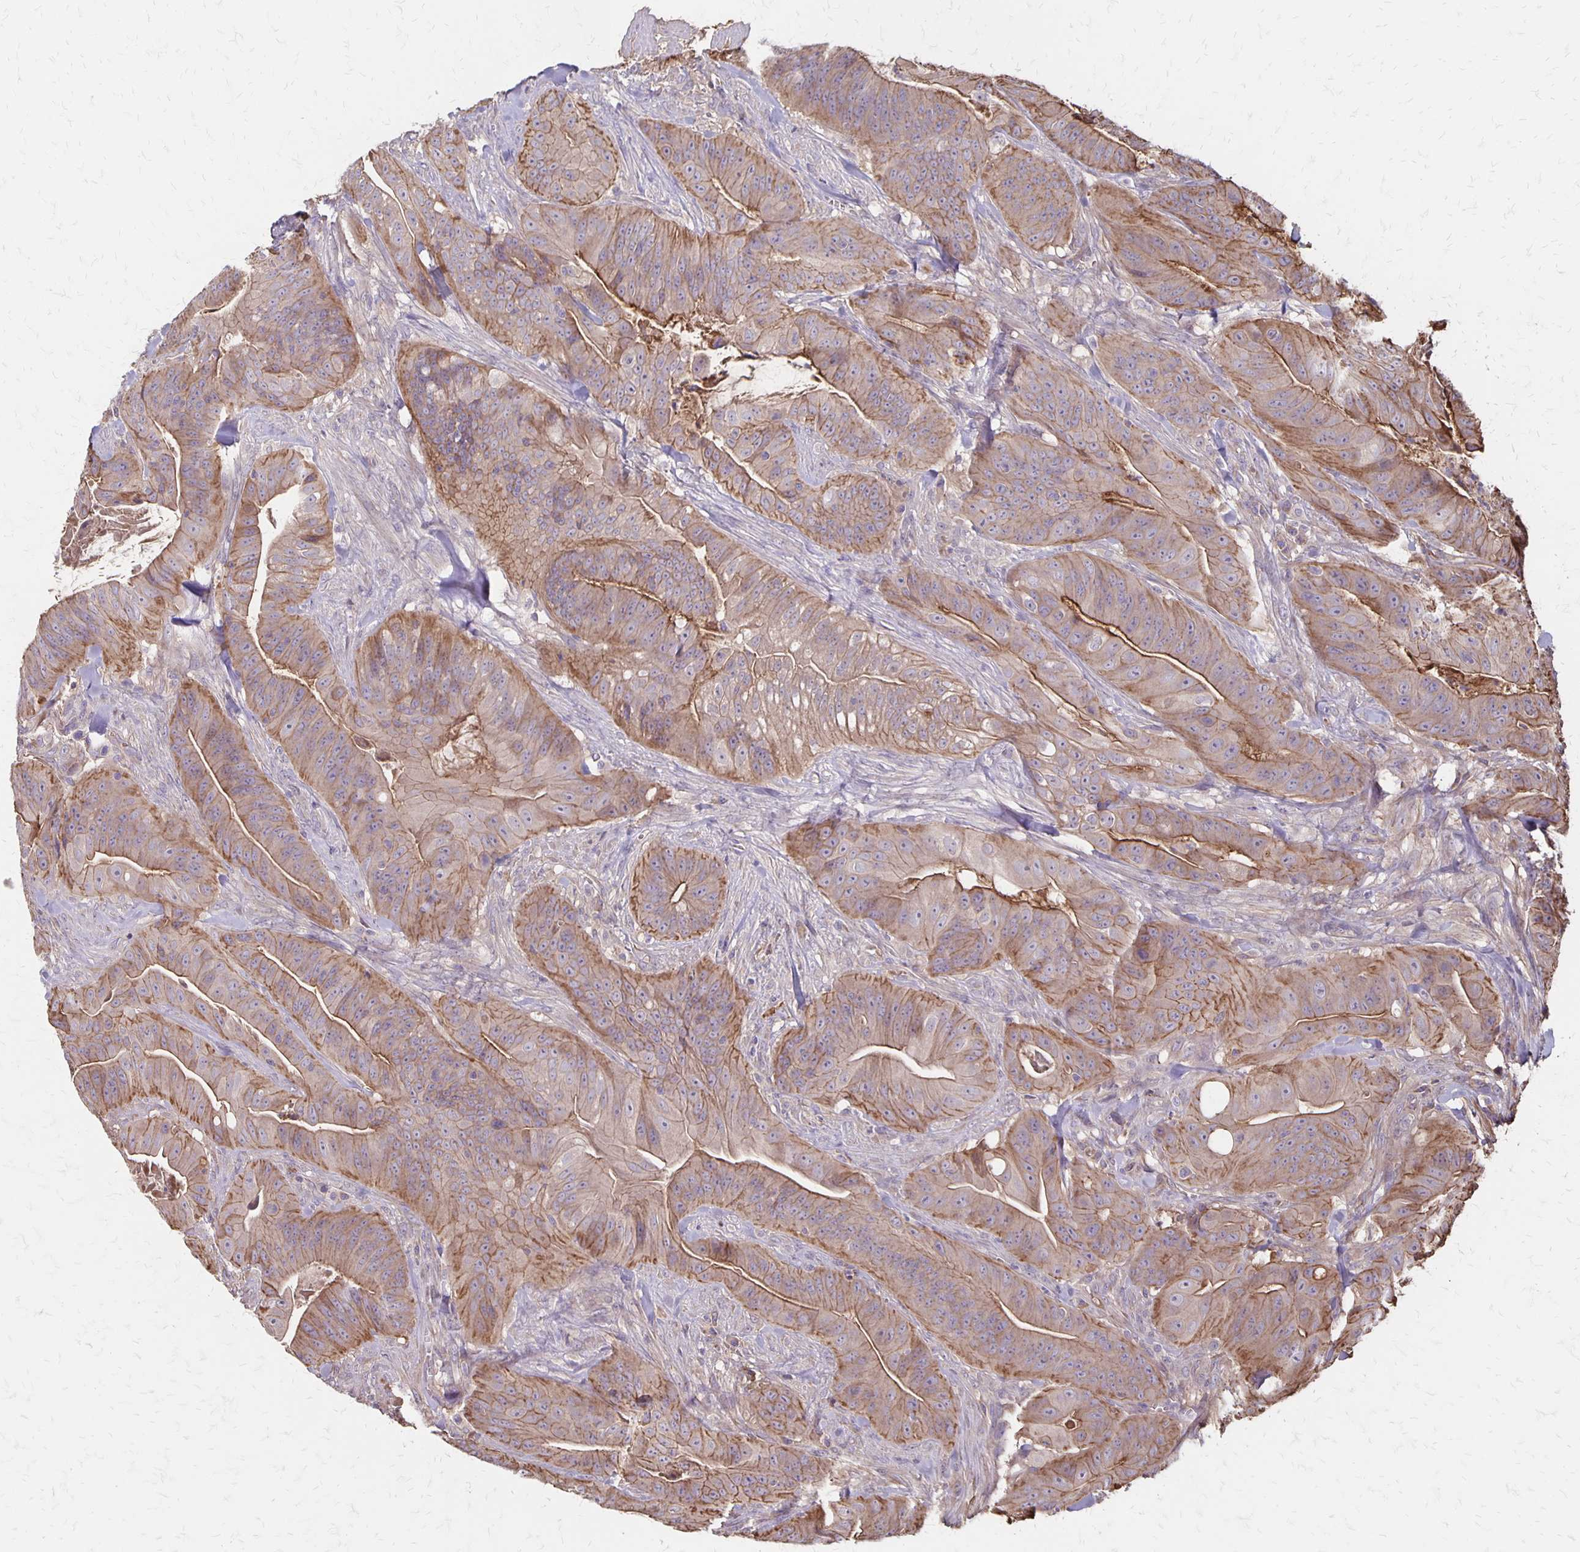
{"staining": {"intensity": "moderate", "quantity": ">75%", "location": "cytoplasmic/membranous"}, "tissue": "colorectal cancer", "cell_type": "Tumor cells", "image_type": "cancer", "snomed": [{"axis": "morphology", "description": "Adenocarcinoma, NOS"}, {"axis": "topography", "description": "Colon"}], "caption": "A micrograph showing moderate cytoplasmic/membranous positivity in about >75% of tumor cells in colorectal adenocarcinoma, as visualized by brown immunohistochemical staining.", "gene": "PROM2", "patient": {"sex": "male", "age": 33}}